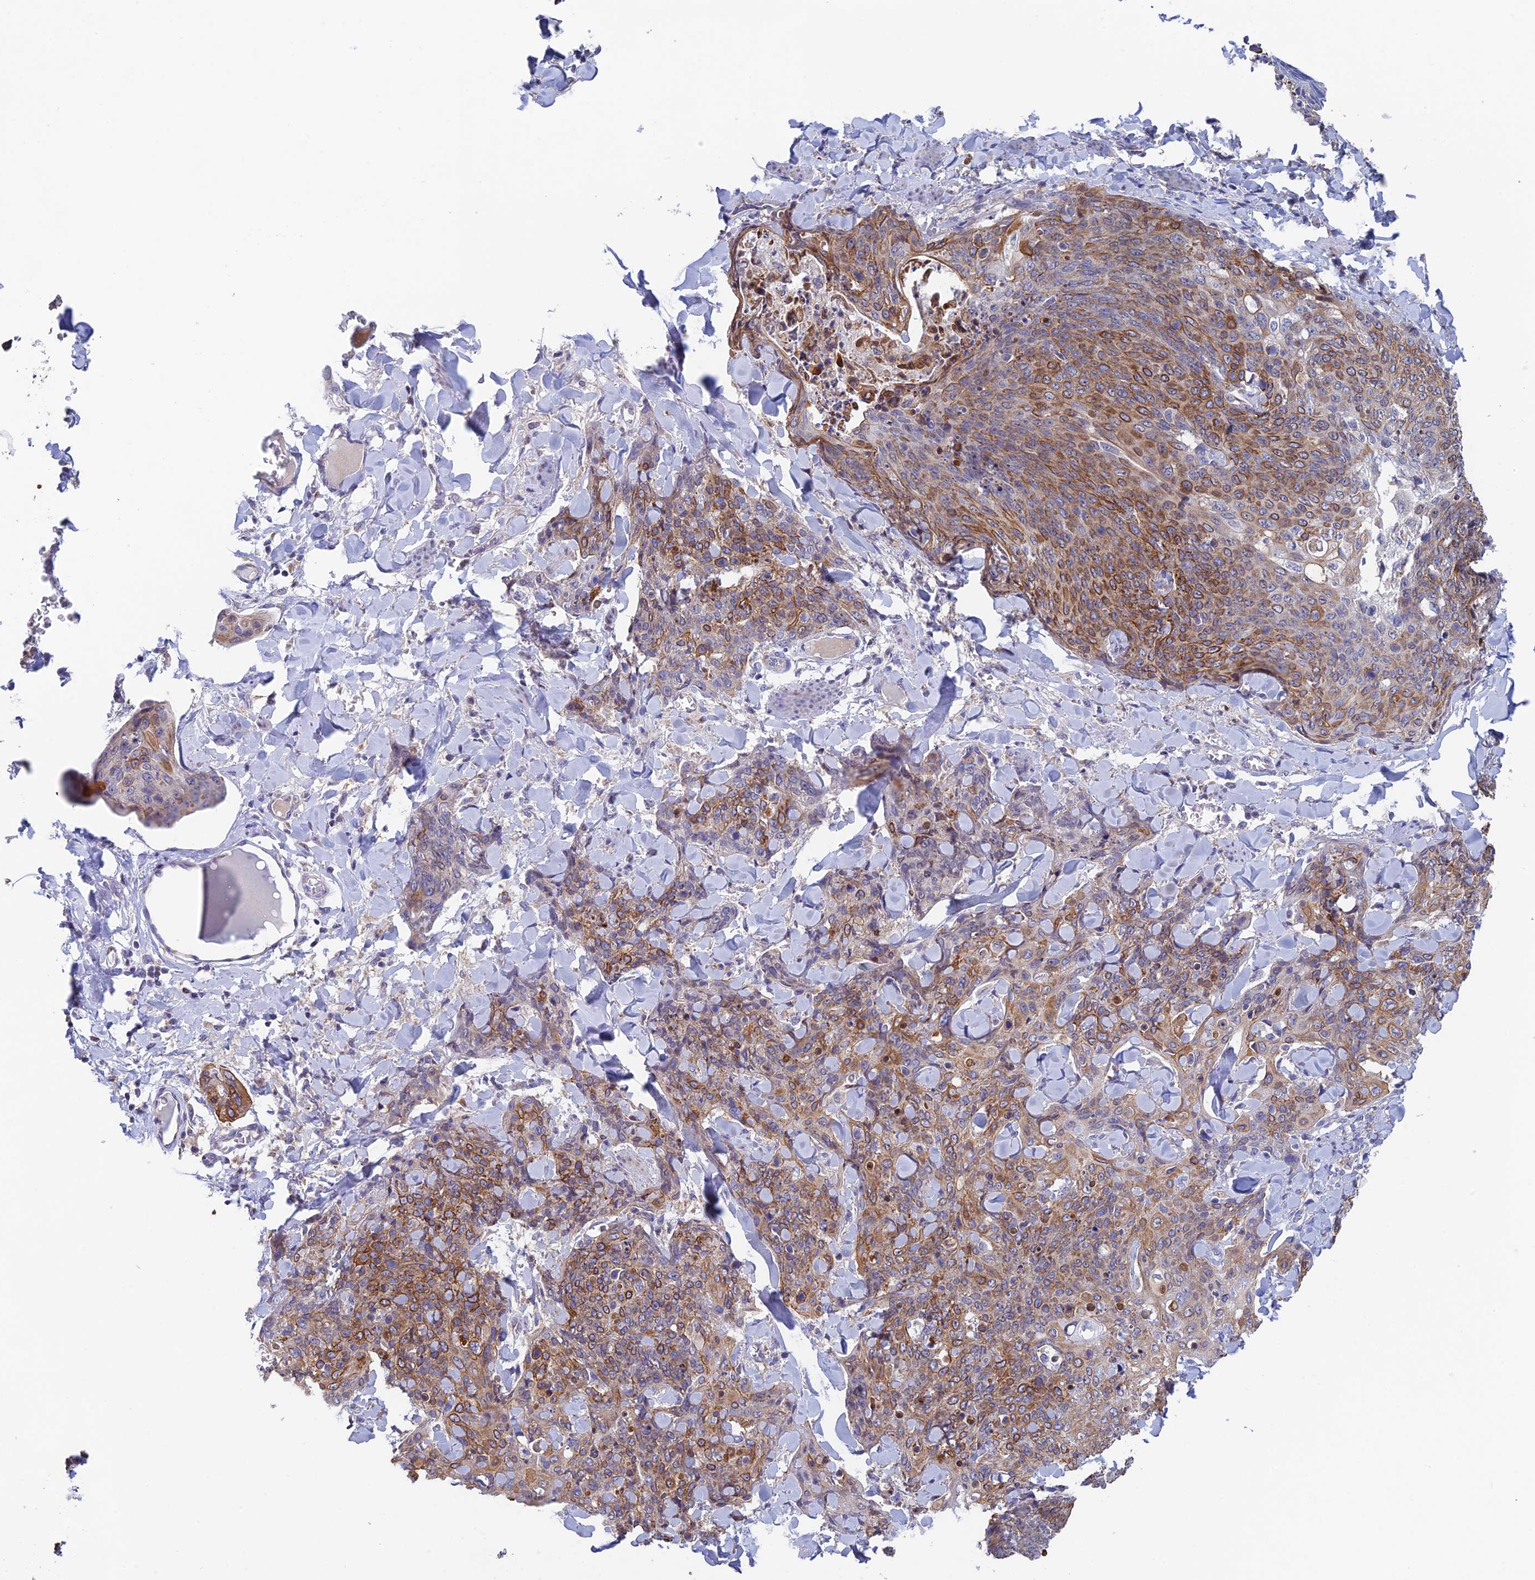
{"staining": {"intensity": "moderate", "quantity": ">75%", "location": "cytoplasmic/membranous"}, "tissue": "skin cancer", "cell_type": "Tumor cells", "image_type": "cancer", "snomed": [{"axis": "morphology", "description": "Squamous cell carcinoma, NOS"}, {"axis": "topography", "description": "Skin"}, {"axis": "topography", "description": "Vulva"}], "caption": "Moderate cytoplasmic/membranous protein staining is identified in approximately >75% of tumor cells in skin cancer (squamous cell carcinoma). (Stains: DAB (3,3'-diaminobenzidine) in brown, nuclei in blue, Microscopy: brightfield microscopy at high magnification).", "gene": "REXO5", "patient": {"sex": "female", "age": 85}}